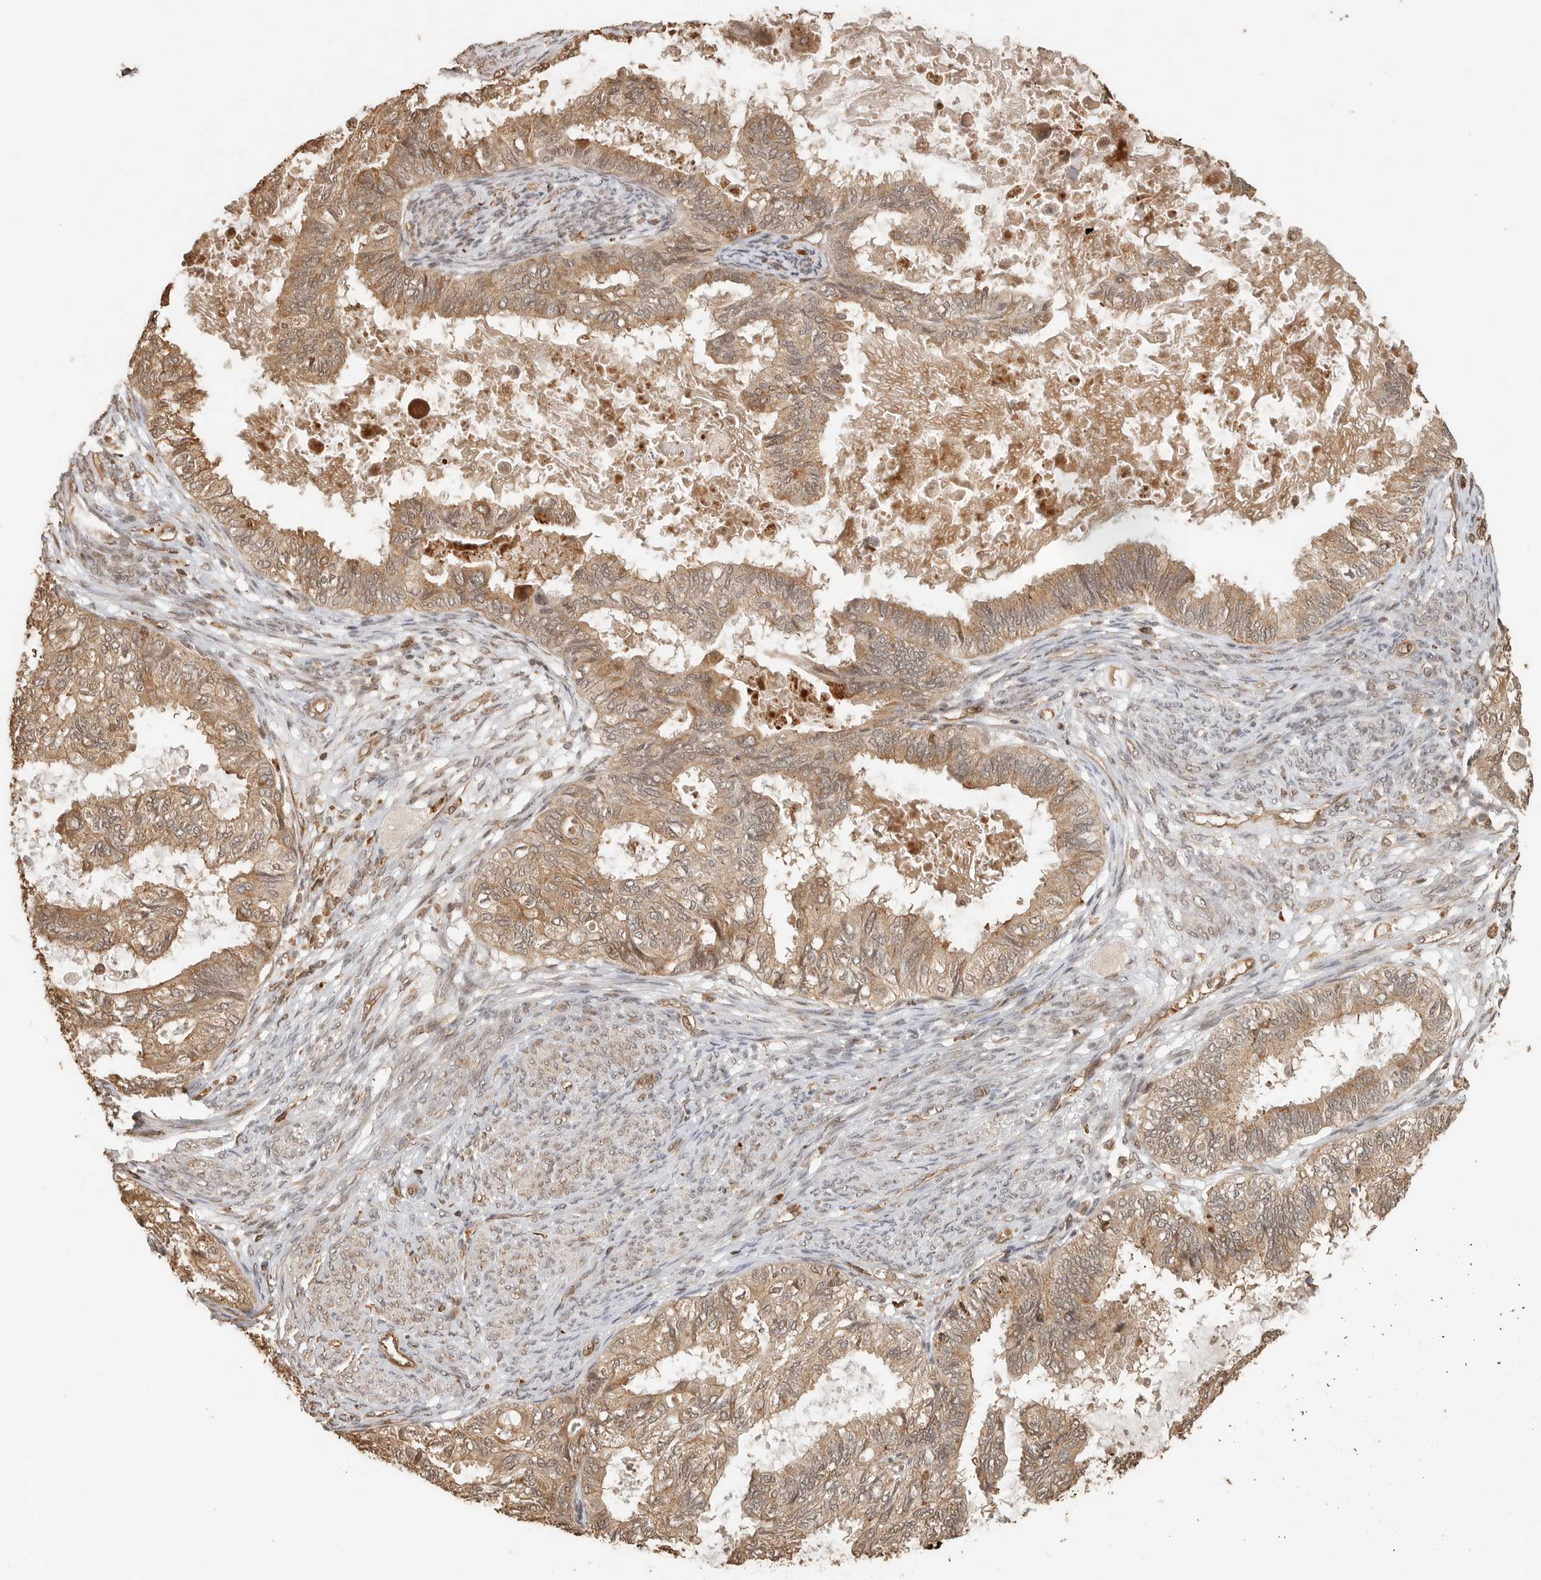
{"staining": {"intensity": "moderate", "quantity": ">75%", "location": "cytoplasmic/membranous"}, "tissue": "cervical cancer", "cell_type": "Tumor cells", "image_type": "cancer", "snomed": [{"axis": "morphology", "description": "Normal tissue, NOS"}, {"axis": "morphology", "description": "Adenocarcinoma, NOS"}, {"axis": "topography", "description": "Cervix"}, {"axis": "topography", "description": "Endometrium"}], "caption": "This histopathology image displays cervical cancer (adenocarcinoma) stained with immunohistochemistry (IHC) to label a protein in brown. The cytoplasmic/membranous of tumor cells show moderate positivity for the protein. Nuclei are counter-stained blue.", "gene": "OTUD6B", "patient": {"sex": "female", "age": 86}}